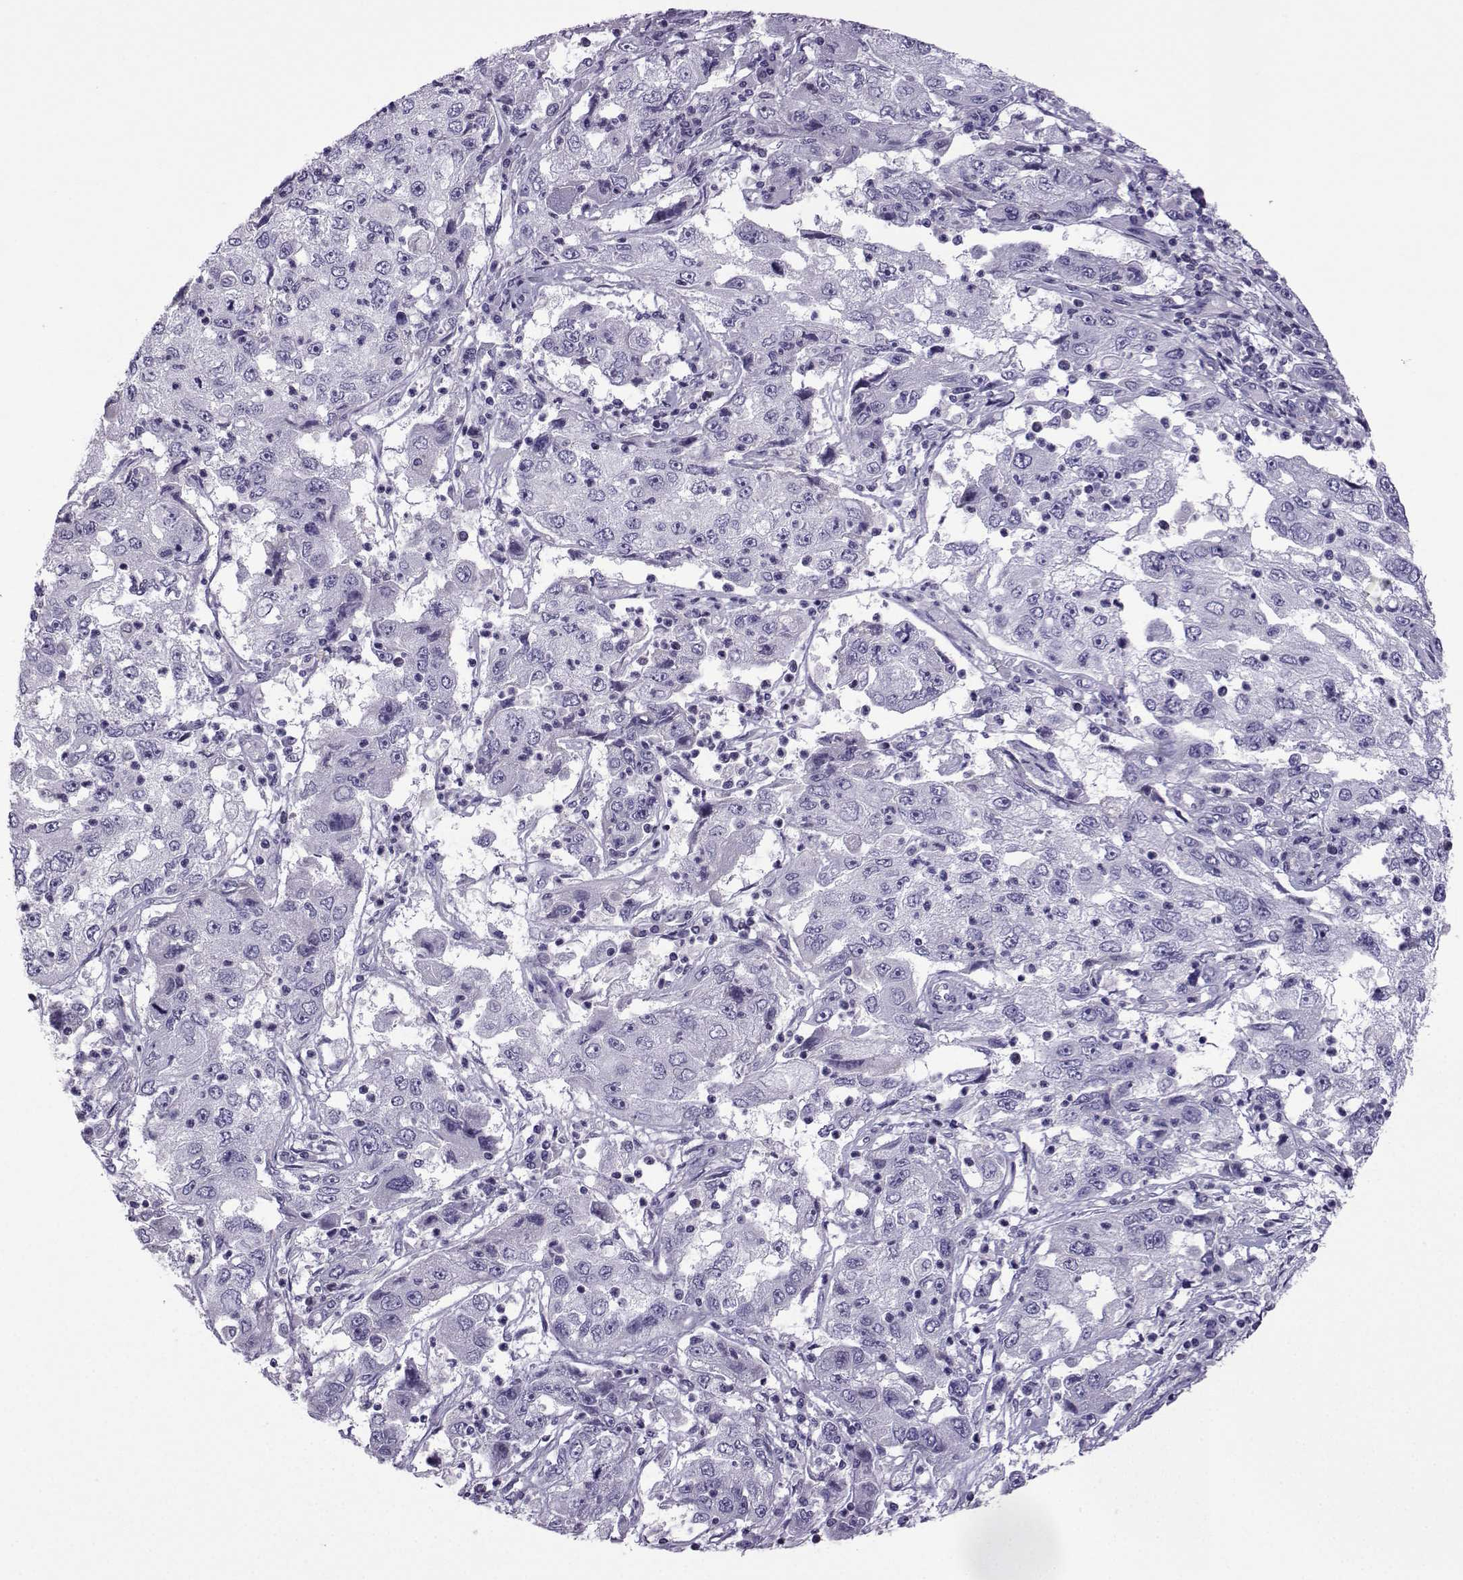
{"staining": {"intensity": "negative", "quantity": "none", "location": "none"}, "tissue": "cervical cancer", "cell_type": "Tumor cells", "image_type": "cancer", "snomed": [{"axis": "morphology", "description": "Squamous cell carcinoma, NOS"}, {"axis": "topography", "description": "Cervix"}], "caption": "This photomicrograph is of cervical cancer (squamous cell carcinoma) stained with immunohistochemistry (IHC) to label a protein in brown with the nuclei are counter-stained blue. There is no expression in tumor cells. (DAB IHC, high magnification).", "gene": "CFAP70", "patient": {"sex": "female", "age": 36}}